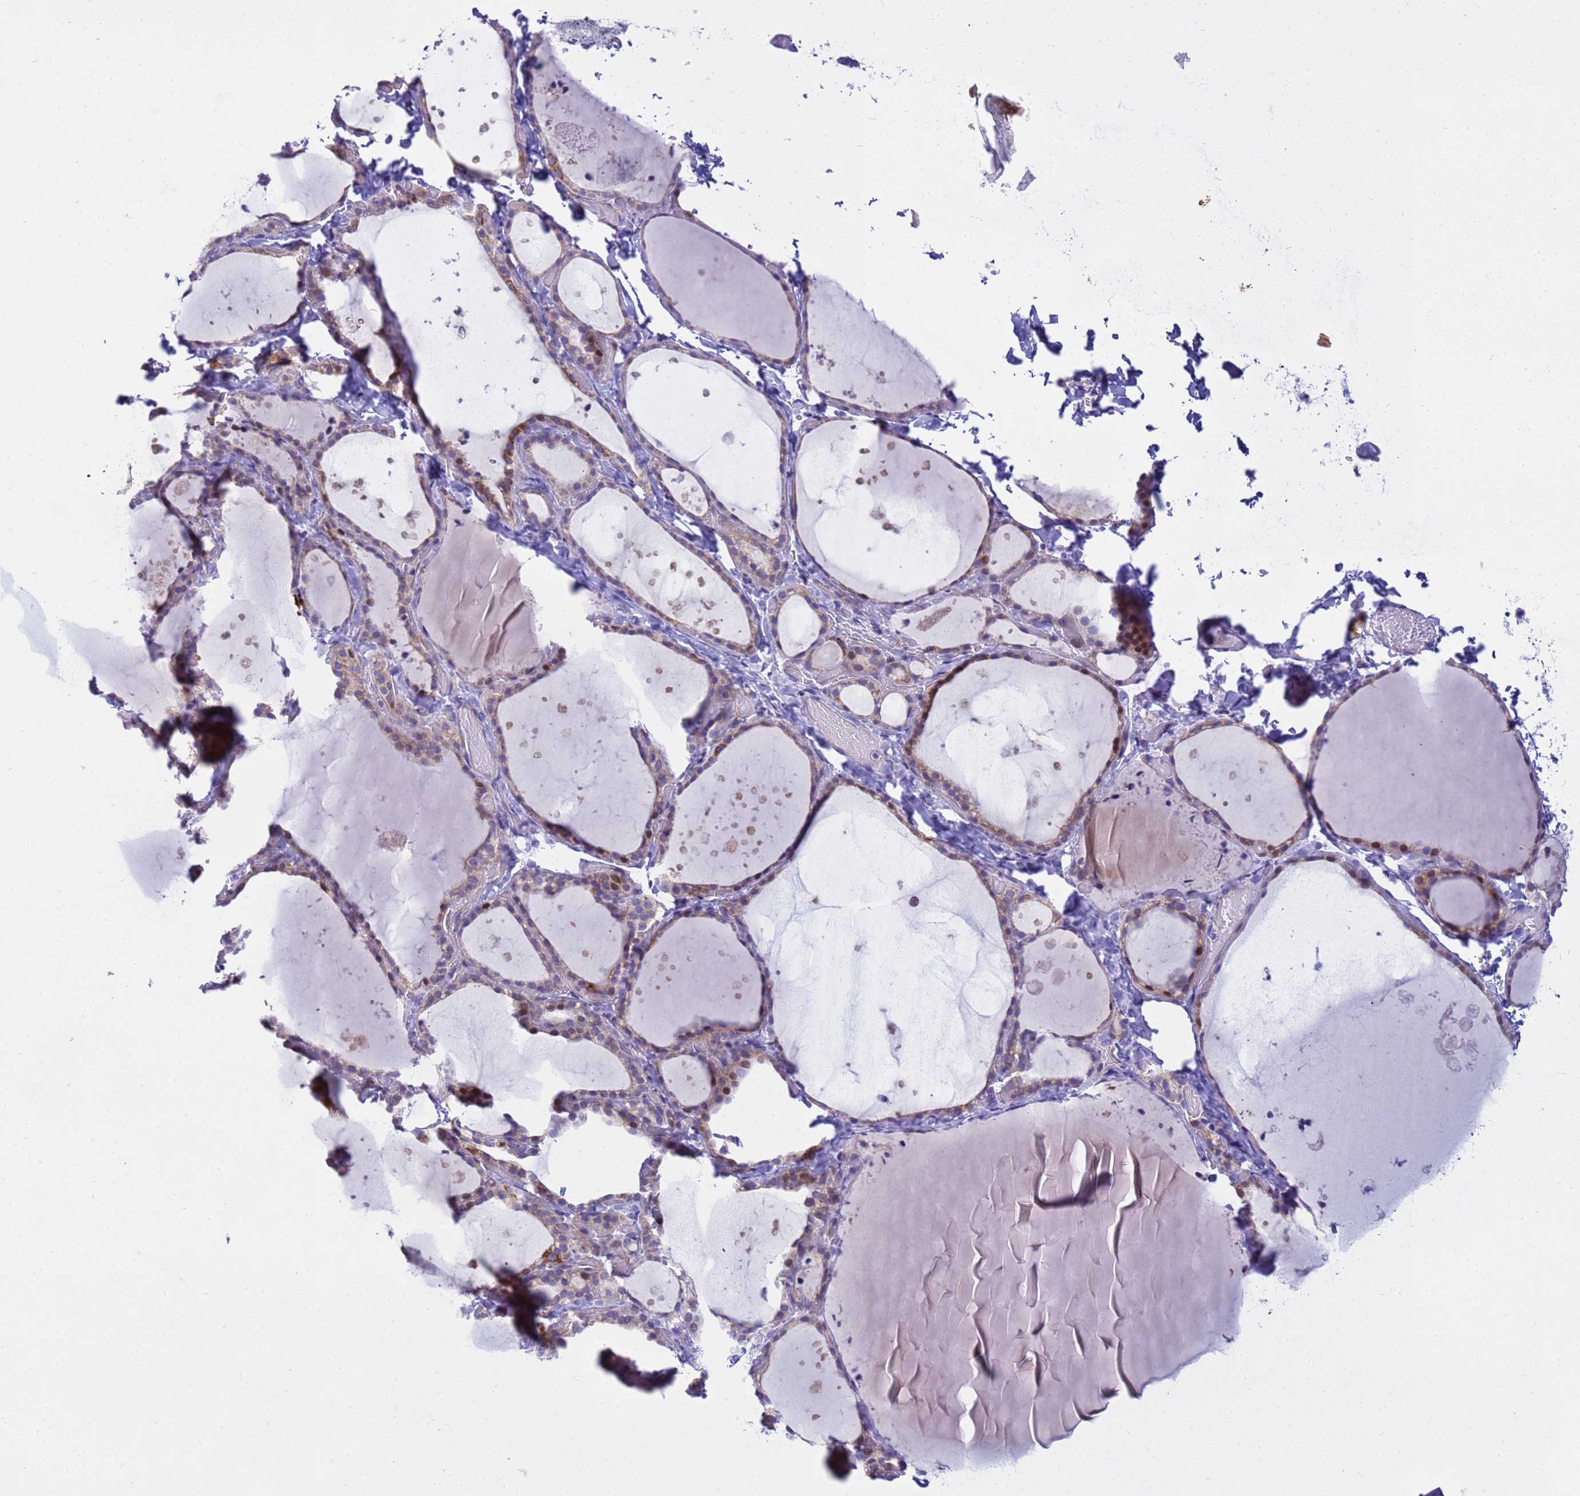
{"staining": {"intensity": "moderate", "quantity": "25%-75%", "location": "cytoplasmic/membranous"}, "tissue": "thyroid gland", "cell_type": "Glandular cells", "image_type": "normal", "snomed": [{"axis": "morphology", "description": "Normal tissue, NOS"}, {"axis": "topography", "description": "Thyroid gland"}], "caption": "Immunohistochemical staining of normal thyroid gland shows moderate cytoplasmic/membranous protein staining in approximately 25%-75% of glandular cells. The staining is performed using DAB brown chromogen to label protein expression. The nuclei are counter-stained blue using hematoxylin.", "gene": "P2RX7", "patient": {"sex": "female", "age": 44}}